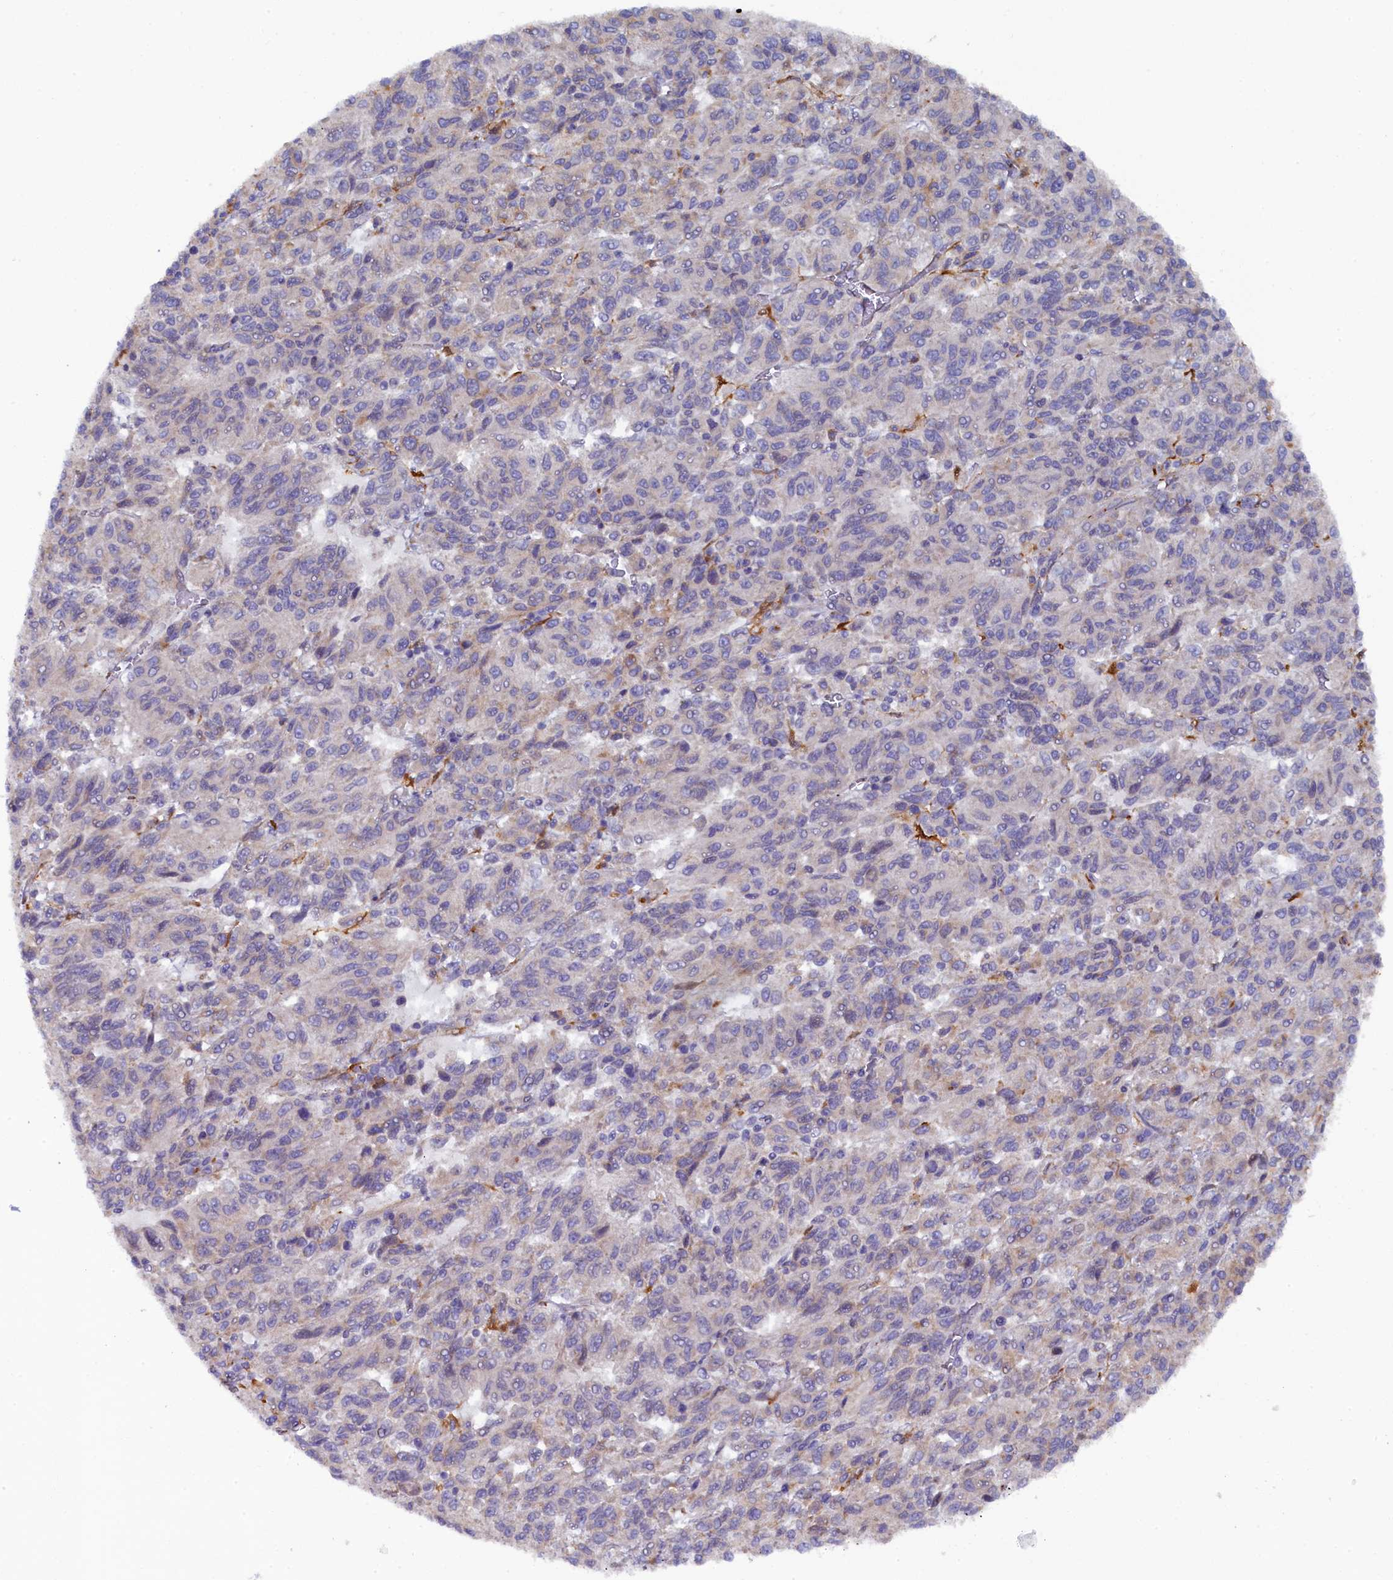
{"staining": {"intensity": "negative", "quantity": "none", "location": "none"}, "tissue": "melanoma", "cell_type": "Tumor cells", "image_type": "cancer", "snomed": [{"axis": "morphology", "description": "Malignant melanoma, Metastatic site"}, {"axis": "topography", "description": "Lung"}], "caption": "There is no significant staining in tumor cells of melanoma. The staining was performed using DAB (3,3'-diaminobenzidine) to visualize the protein expression in brown, while the nuclei were stained in blue with hematoxylin (Magnification: 20x).", "gene": "POGLUT3", "patient": {"sex": "male", "age": 64}}